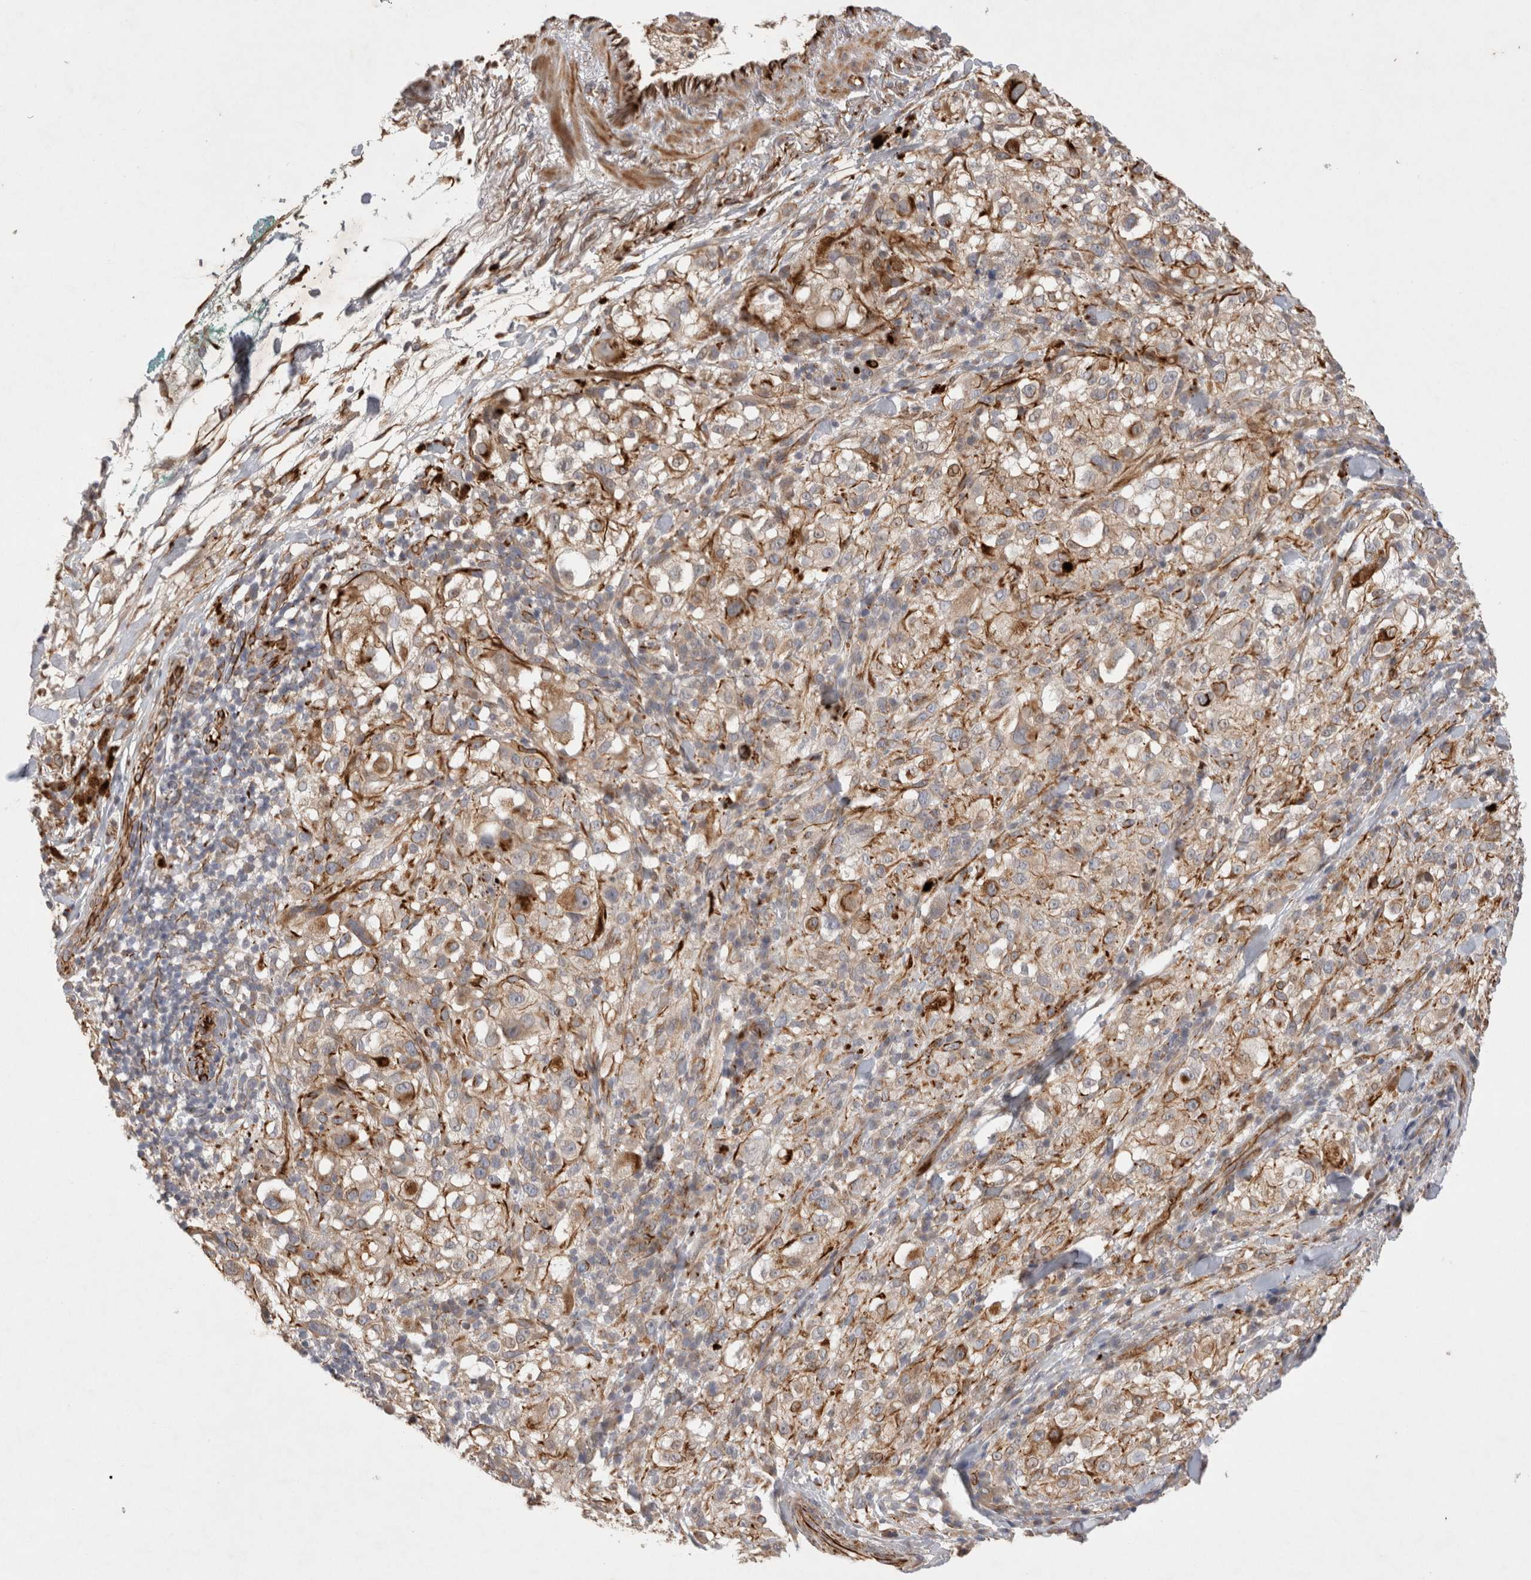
{"staining": {"intensity": "moderate", "quantity": "<25%", "location": "cytoplasmic/membranous"}, "tissue": "melanoma", "cell_type": "Tumor cells", "image_type": "cancer", "snomed": [{"axis": "morphology", "description": "Necrosis, NOS"}, {"axis": "morphology", "description": "Malignant melanoma, NOS"}, {"axis": "topography", "description": "Skin"}], "caption": "Approximately <25% of tumor cells in melanoma display moderate cytoplasmic/membranous protein expression as visualized by brown immunohistochemical staining.", "gene": "NMU", "patient": {"sex": "female", "age": 87}}